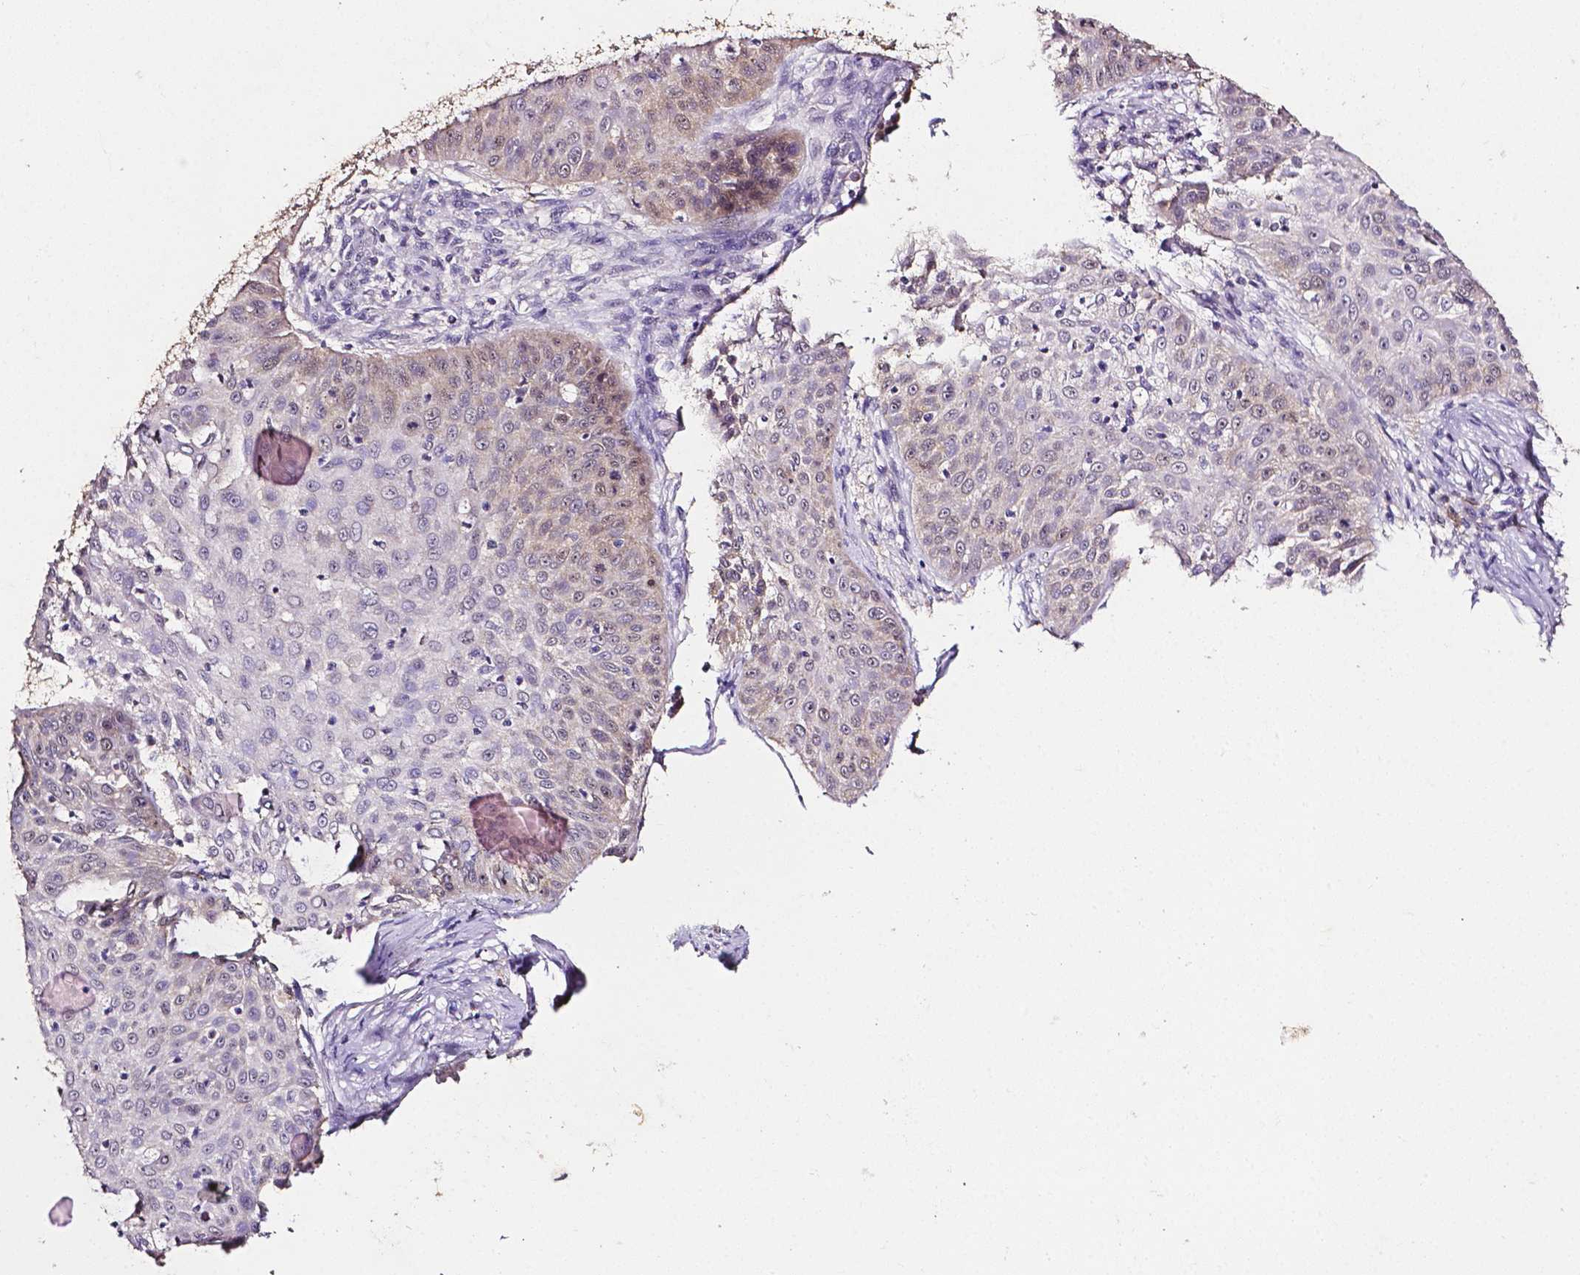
{"staining": {"intensity": "negative", "quantity": "none", "location": "none"}, "tissue": "skin cancer", "cell_type": "Tumor cells", "image_type": "cancer", "snomed": [{"axis": "morphology", "description": "Squamous cell carcinoma, NOS"}, {"axis": "topography", "description": "Skin"}], "caption": "Skin squamous cell carcinoma stained for a protein using IHC exhibits no positivity tumor cells.", "gene": "PSAT1", "patient": {"sex": "male", "age": 82}}